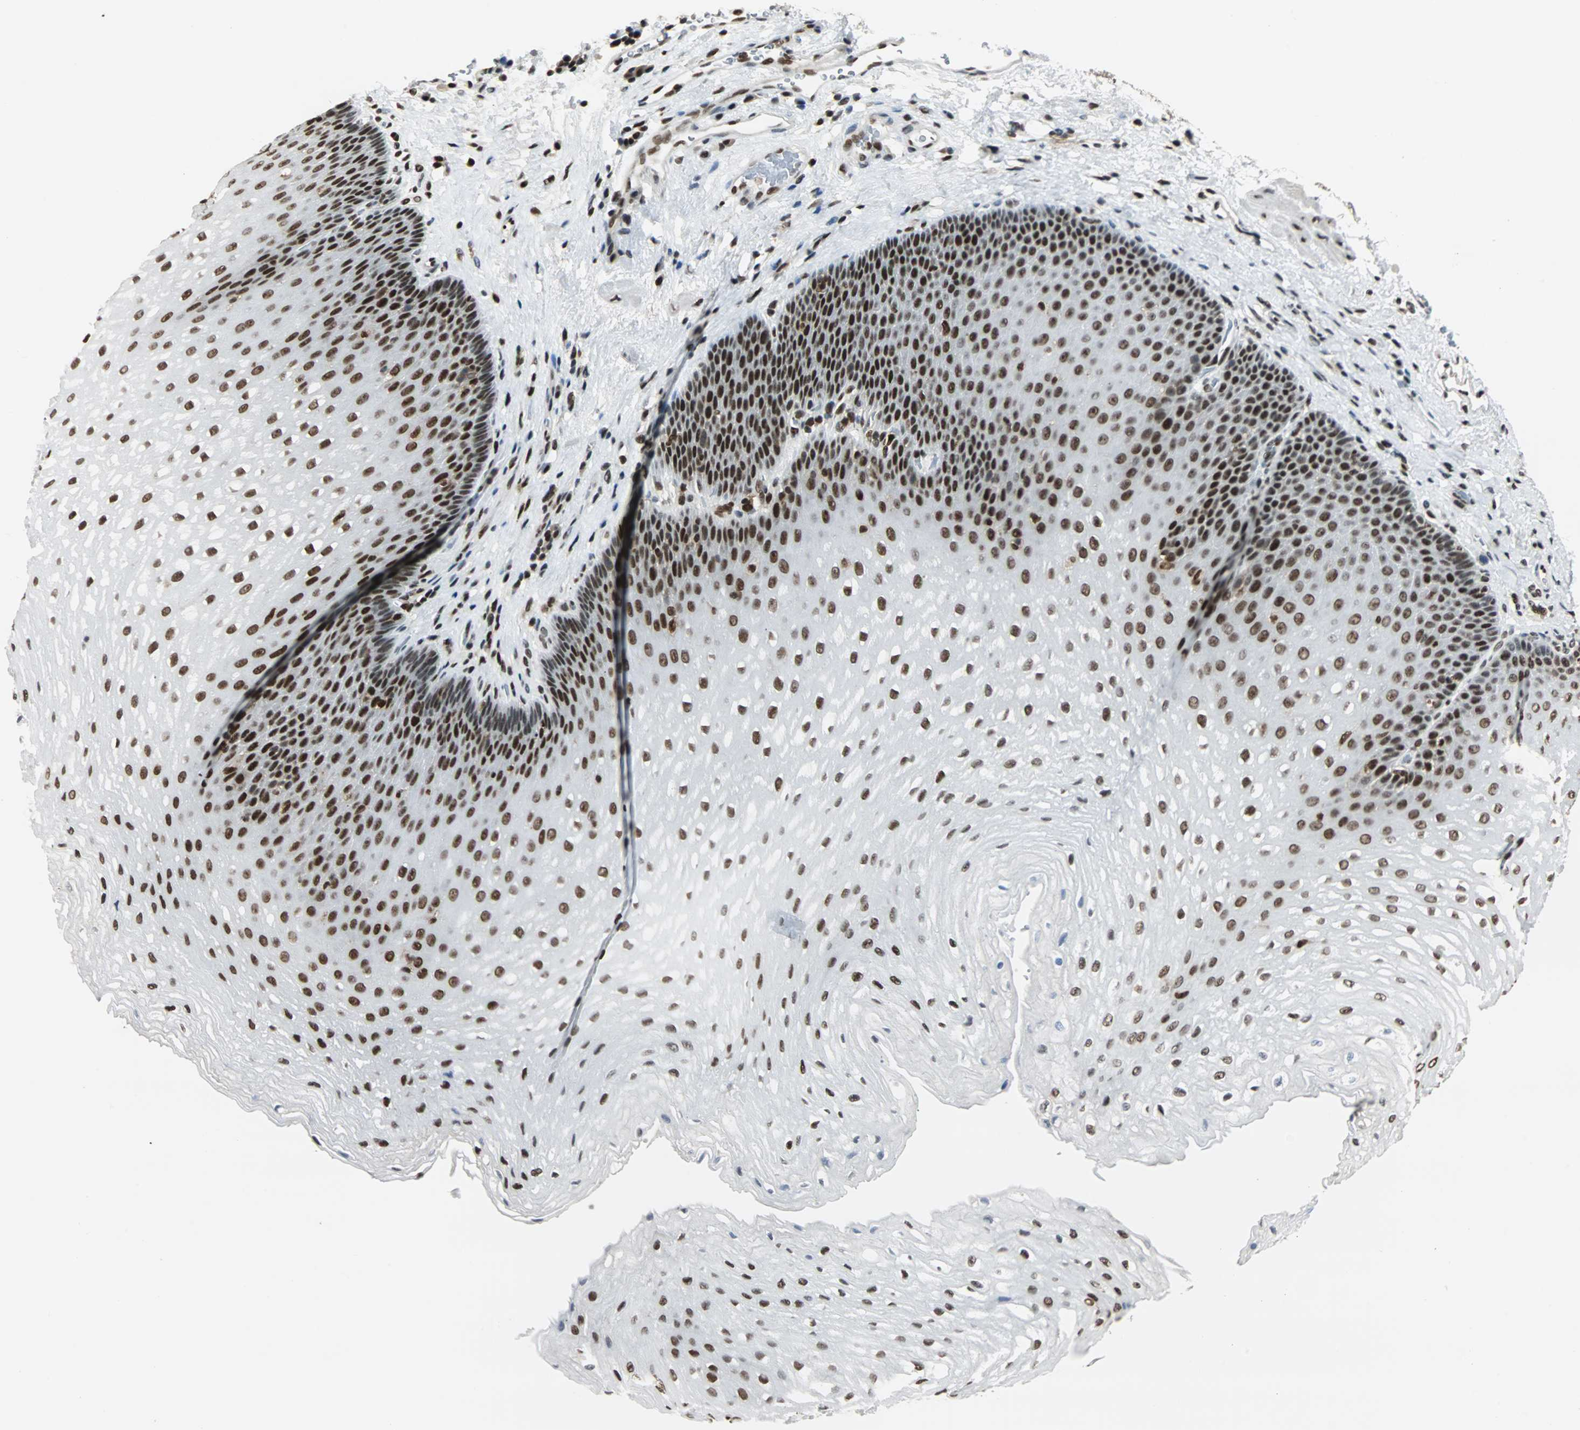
{"staining": {"intensity": "strong", "quantity": ">75%", "location": "nuclear"}, "tissue": "esophagus", "cell_type": "Squamous epithelial cells", "image_type": "normal", "snomed": [{"axis": "morphology", "description": "Normal tissue, NOS"}, {"axis": "topography", "description": "Esophagus"}], "caption": "DAB immunohistochemical staining of normal human esophagus reveals strong nuclear protein expression in approximately >75% of squamous epithelial cells. The staining was performed using DAB (3,3'-diaminobenzidine), with brown indicating positive protein expression. Nuclei are stained blue with hematoxylin.", "gene": "XRCC4", "patient": {"sex": "male", "age": 48}}